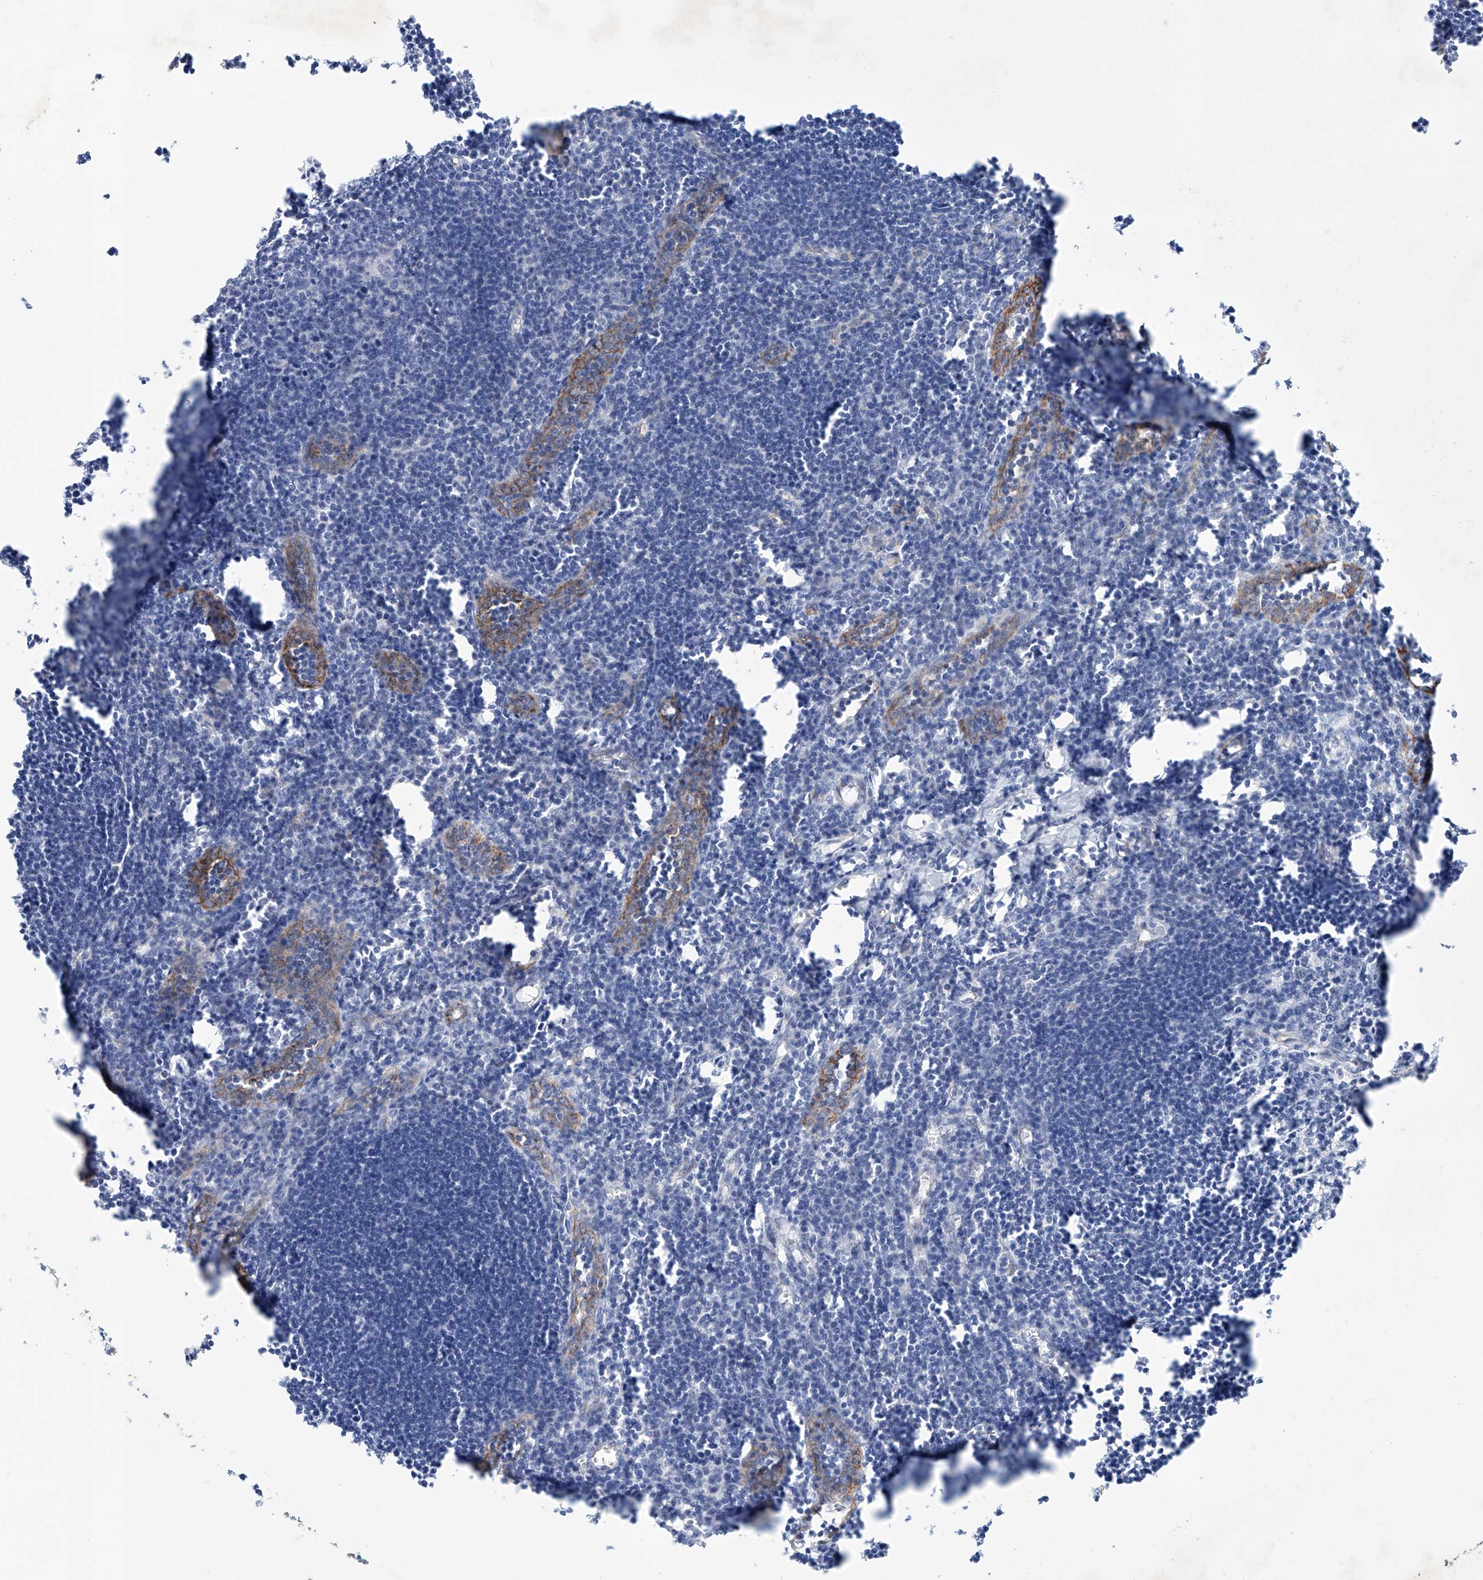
{"staining": {"intensity": "negative", "quantity": "none", "location": "none"}, "tissue": "lymph node", "cell_type": "Germinal center cells", "image_type": "normal", "snomed": [{"axis": "morphology", "description": "Normal tissue, NOS"}, {"axis": "morphology", "description": "Malignant melanoma, Metastatic site"}, {"axis": "topography", "description": "Lymph node"}], "caption": "This is an IHC micrograph of unremarkable human lymph node. There is no staining in germinal center cells.", "gene": "ETV7", "patient": {"sex": "male", "age": 41}}